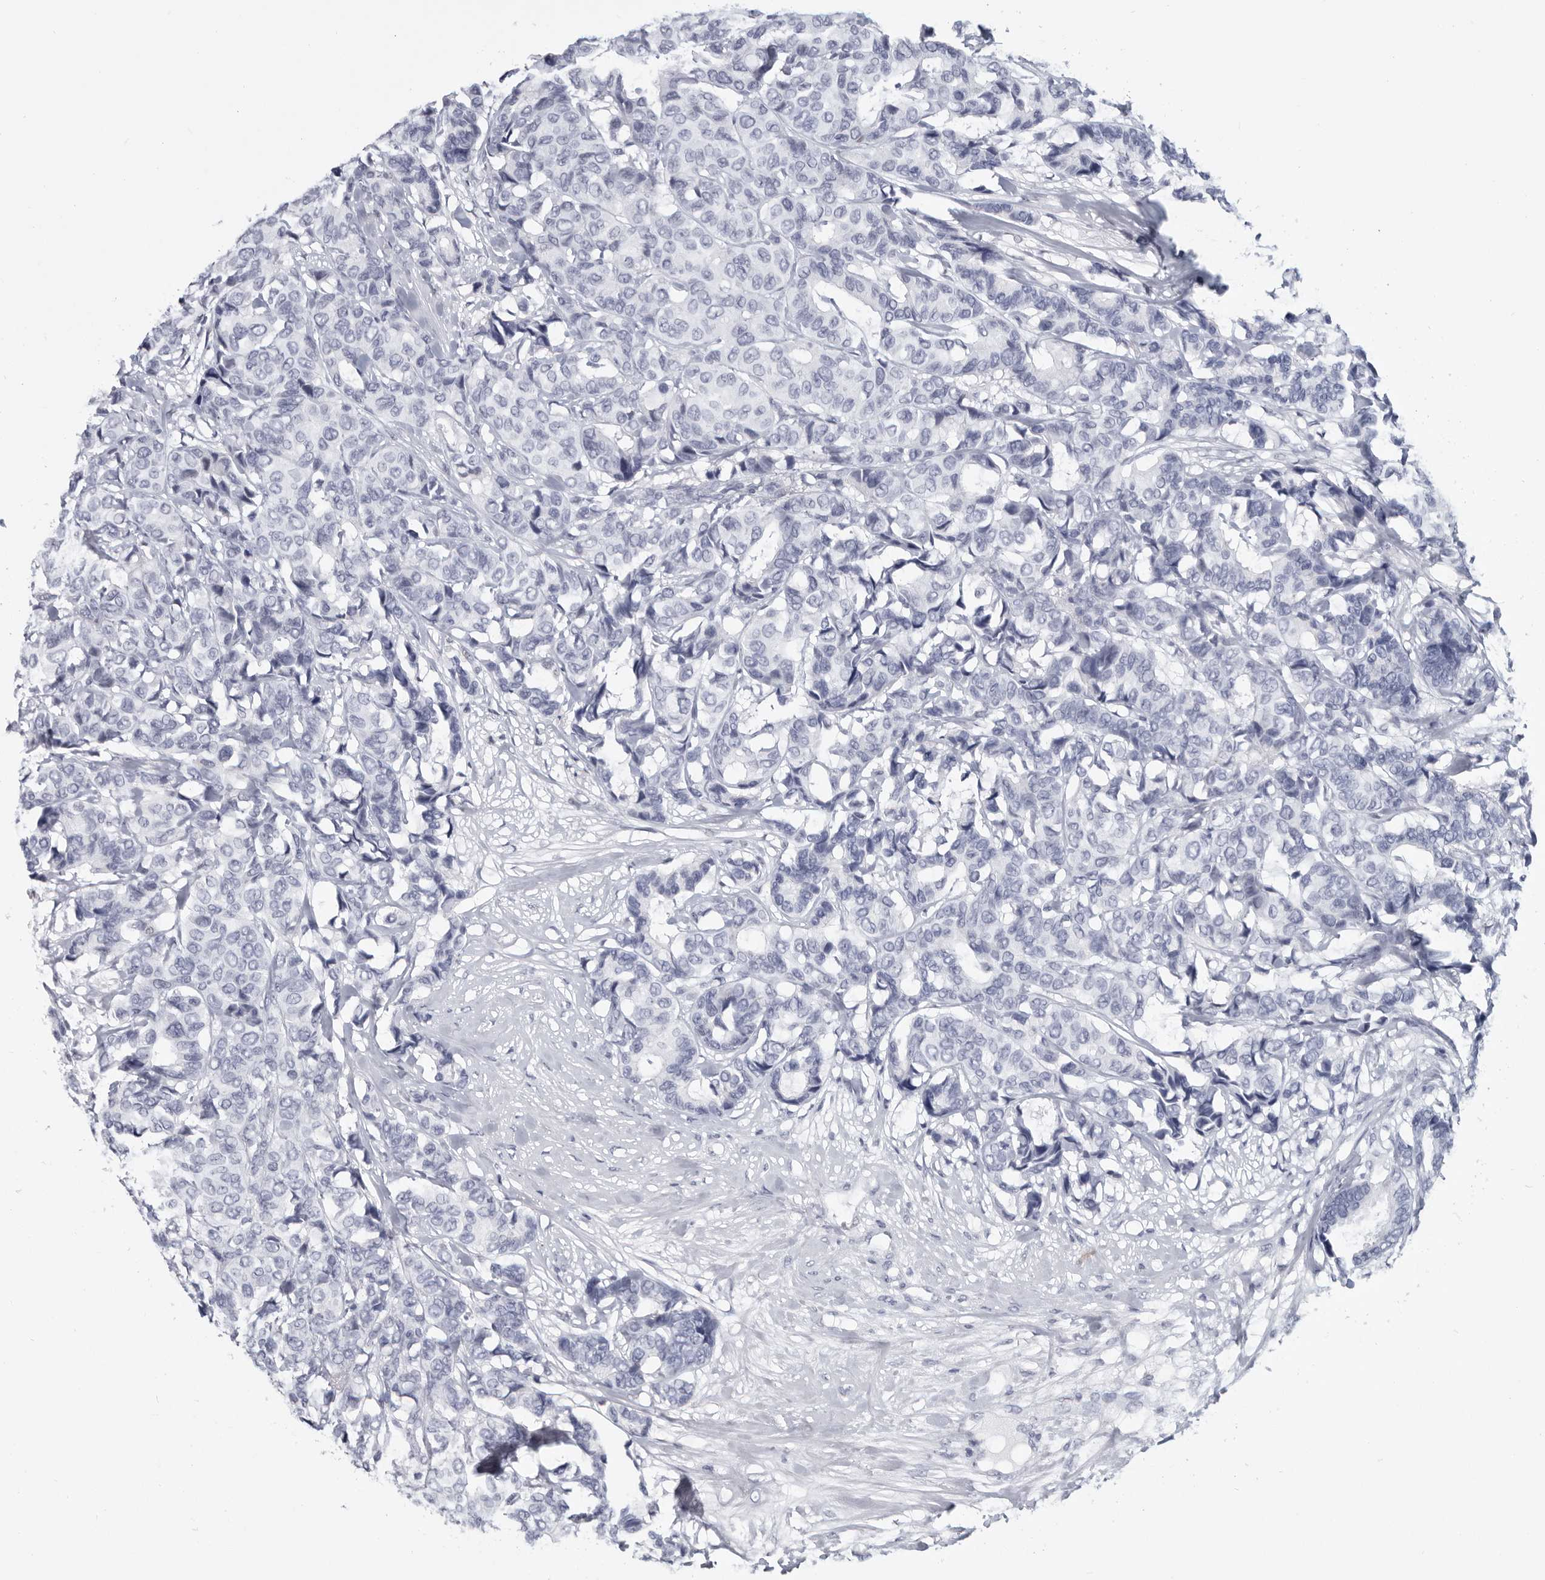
{"staining": {"intensity": "negative", "quantity": "none", "location": "none"}, "tissue": "breast cancer", "cell_type": "Tumor cells", "image_type": "cancer", "snomed": [{"axis": "morphology", "description": "Duct carcinoma"}, {"axis": "topography", "description": "Breast"}], "caption": "This photomicrograph is of intraductal carcinoma (breast) stained with immunohistochemistry to label a protein in brown with the nuclei are counter-stained blue. There is no expression in tumor cells.", "gene": "WRAP73", "patient": {"sex": "female", "age": 87}}